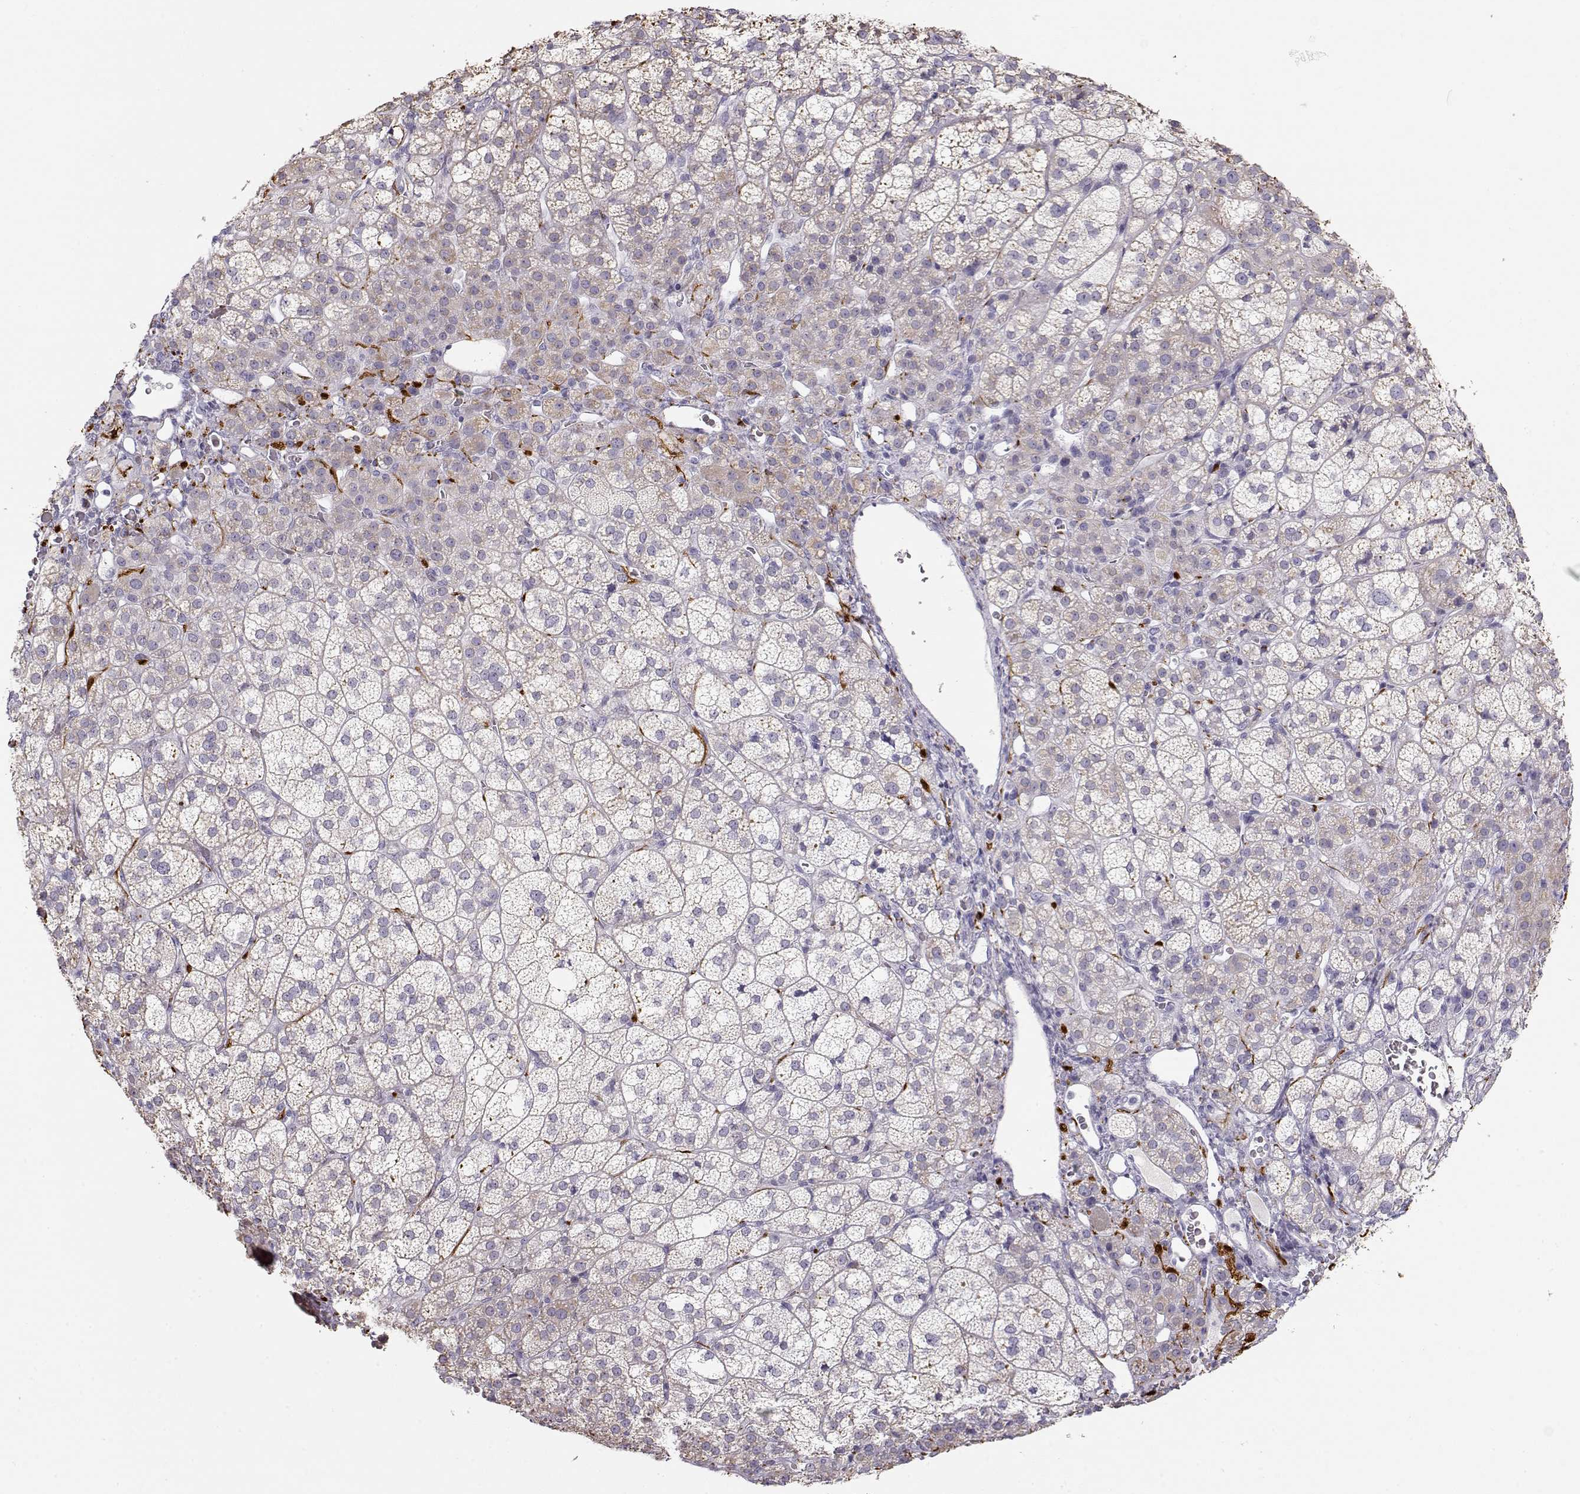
{"staining": {"intensity": "weak", "quantity": "<25%", "location": "cytoplasmic/membranous"}, "tissue": "adrenal gland", "cell_type": "Glandular cells", "image_type": "normal", "snomed": [{"axis": "morphology", "description": "Normal tissue, NOS"}, {"axis": "topography", "description": "Adrenal gland"}], "caption": "The photomicrograph shows no staining of glandular cells in unremarkable adrenal gland.", "gene": "S100B", "patient": {"sex": "female", "age": 60}}